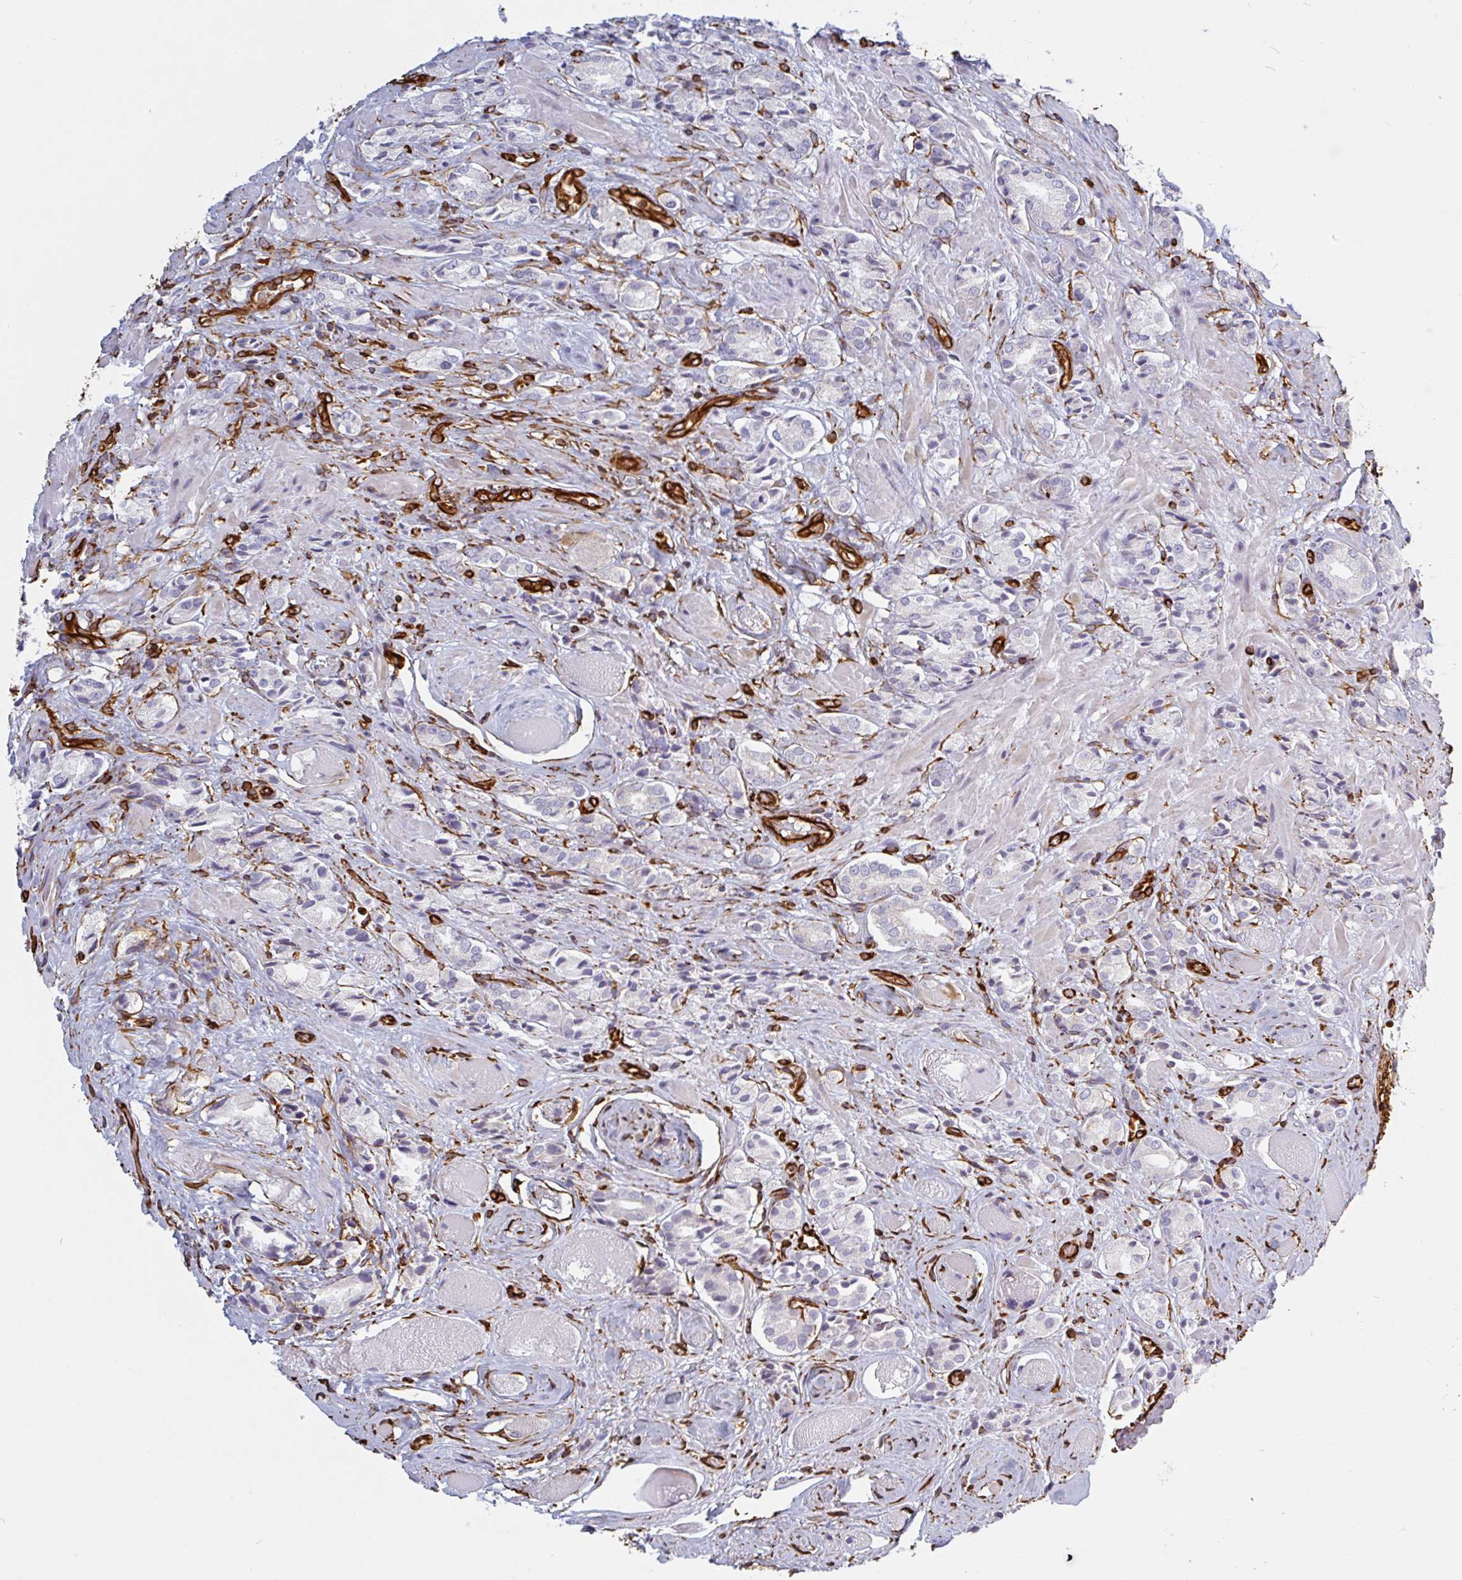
{"staining": {"intensity": "negative", "quantity": "none", "location": "none"}, "tissue": "prostate cancer", "cell_type": "Tumor cells", "image_type": "cancer", "snomed": [{"axis": "morphology", "description": "Adenocarcinoma, High grade"}, {"axis": "topography", "description": "Prostate and seminal vesicle, NOS"}], "caption": "DAB (3,3'-diaminobenzidine) immunohistochemical staining of human adenocarcinoma (high-grade) (prostate) displays no significant staining in tumor cells.", "gene": "PPFIA1", "patient": {"sex": "male", "age": 64}}